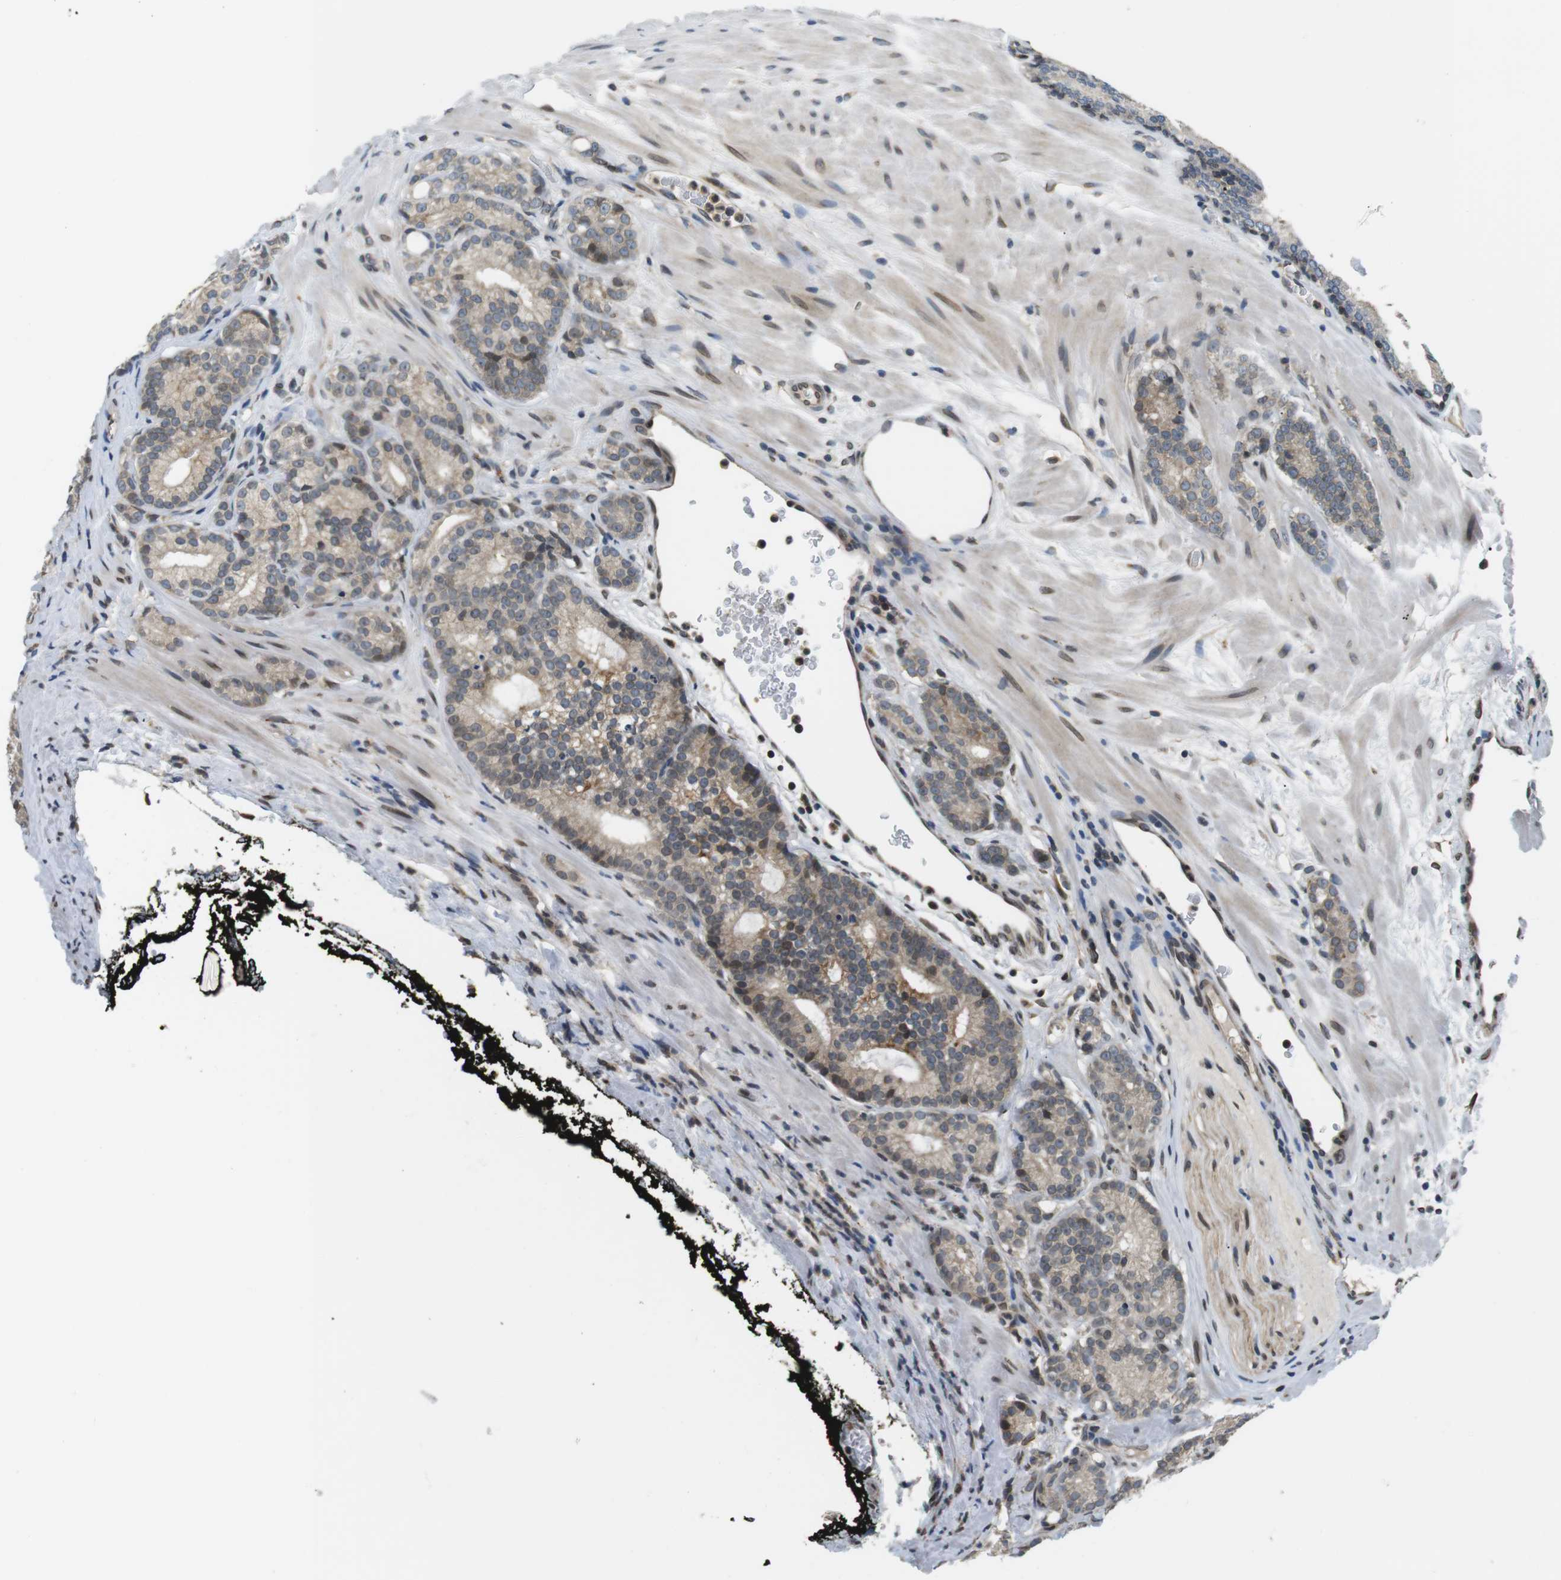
{"staining": {"intensity": "weak", "quantity": "<25%", "location": "cytoplasmic/membranous"}, "tissue": "prostate cancer", "cell_type": "Tumor cells", "image_type": "cancer", "snomed": [{"axis": "morphology", "description": "Adenocarcinoma, High grade"}, {"axis": "topography", "description": "Prostate"}], "caption": "An immunohistochemistry (IHC) histopathology image of prostate high-grade adenocarcinoma is shown. There is no staining in tumor cells of prostate high-grade adenocarcinoma.", "gene": "TMX4", "patient": {"sex": "male", "age": 61}}